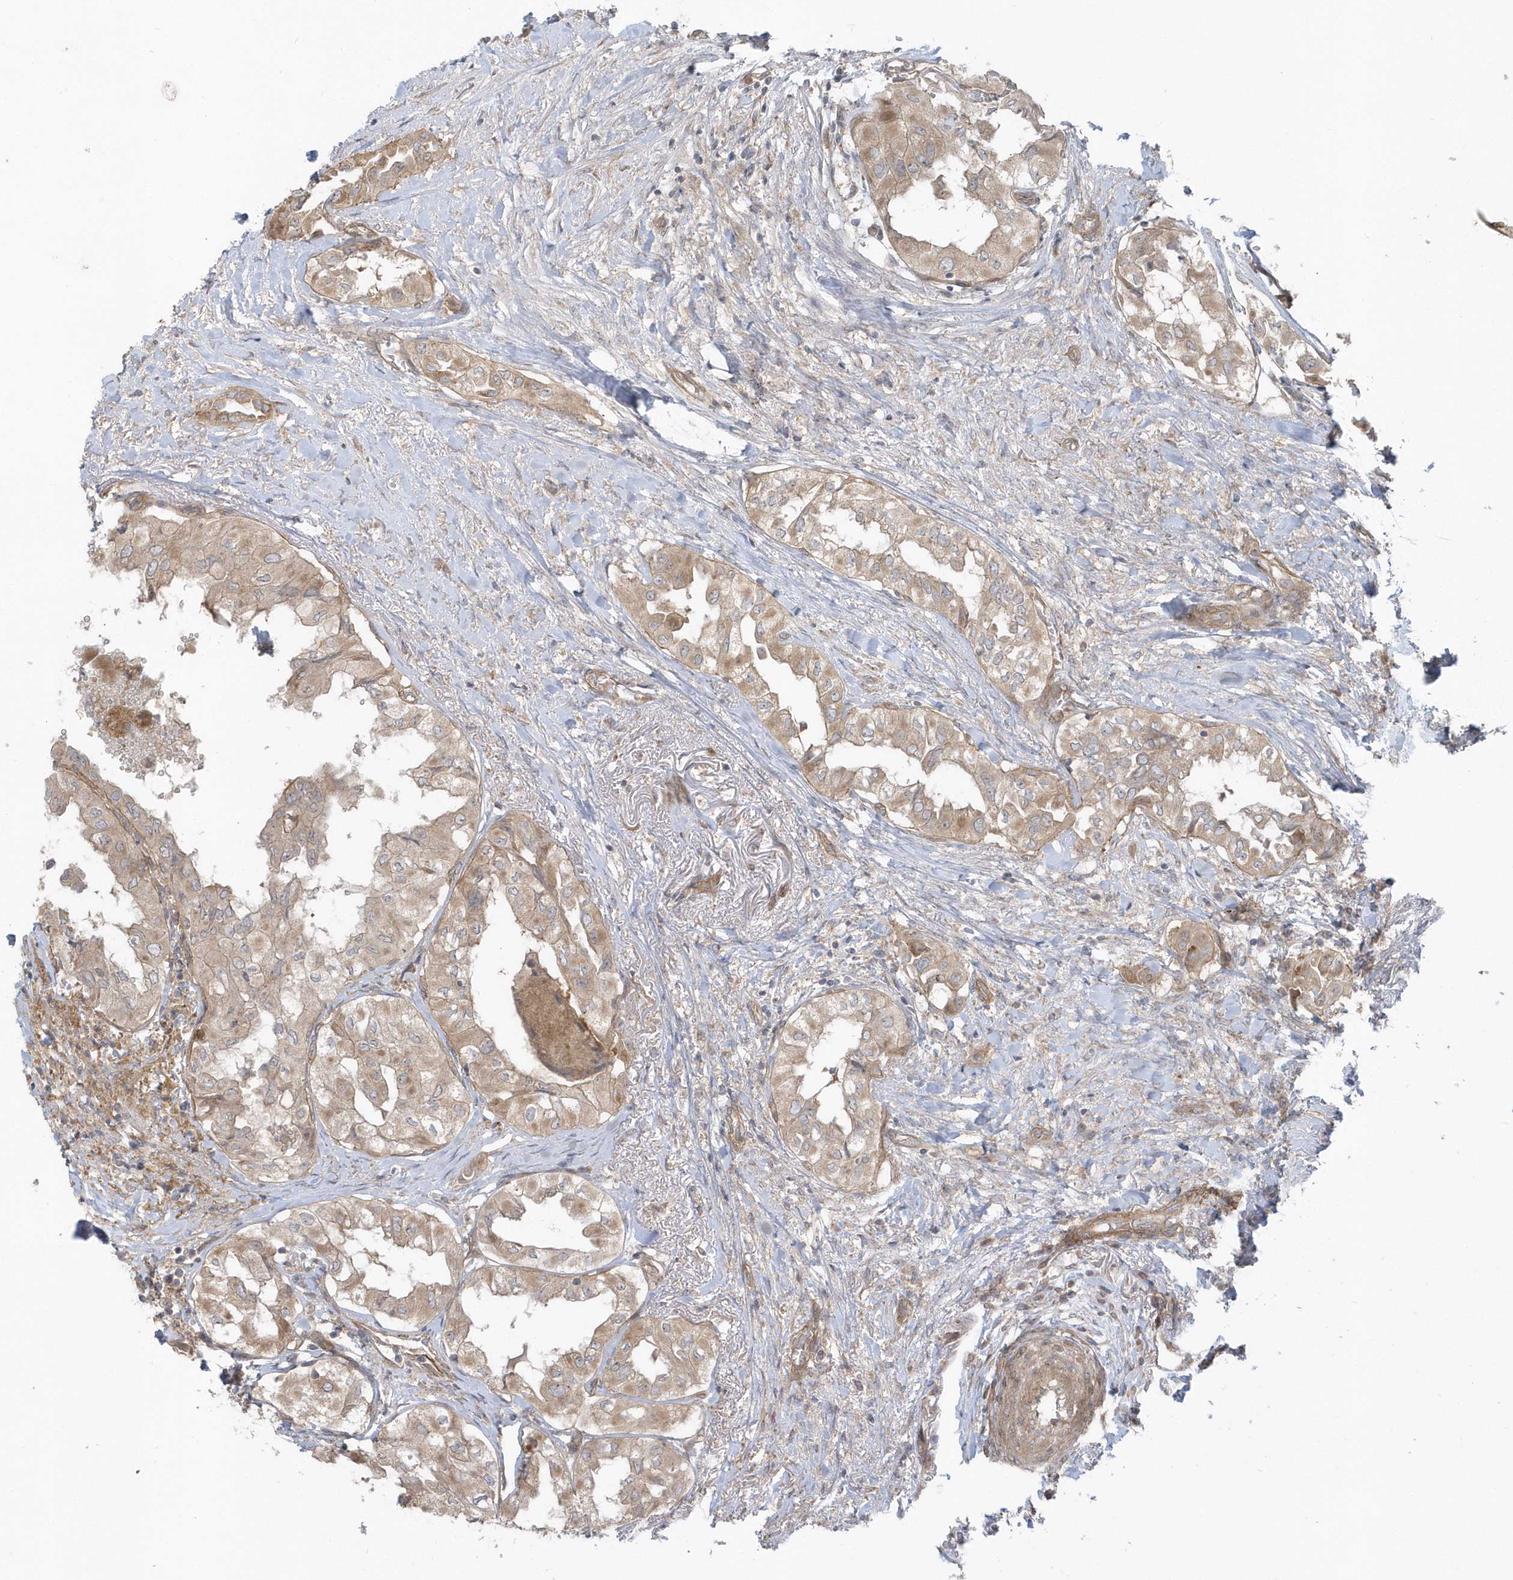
{"staining": {"intensity": "weak", "quantity": ">75%", "location": "cytoplasmic/membranous"}, "tissue": "thyroid cancer", "cell_type": "Tumor cells", "image_type": "cancer", "snomed": [{"axis": "morphology", "description": "Papillary adenocarcinoma, NOS"}, {"axis": "topography", "description": "Thyroid gland"}], "caption": "Immunohistochemistry photomicrograph of neoplastic tissue: thyroid papillary adenocarcinoma stained using immunohistochemistry (IHC) exhibits low levels of weak protein expression localized specifically in the cytoplasmic/membranous of tumor cells, appearing as a cytoplasmic/membranous brown color.", "gene": "ACTR1A", "patient": {"sex": "female", "age": 59}}